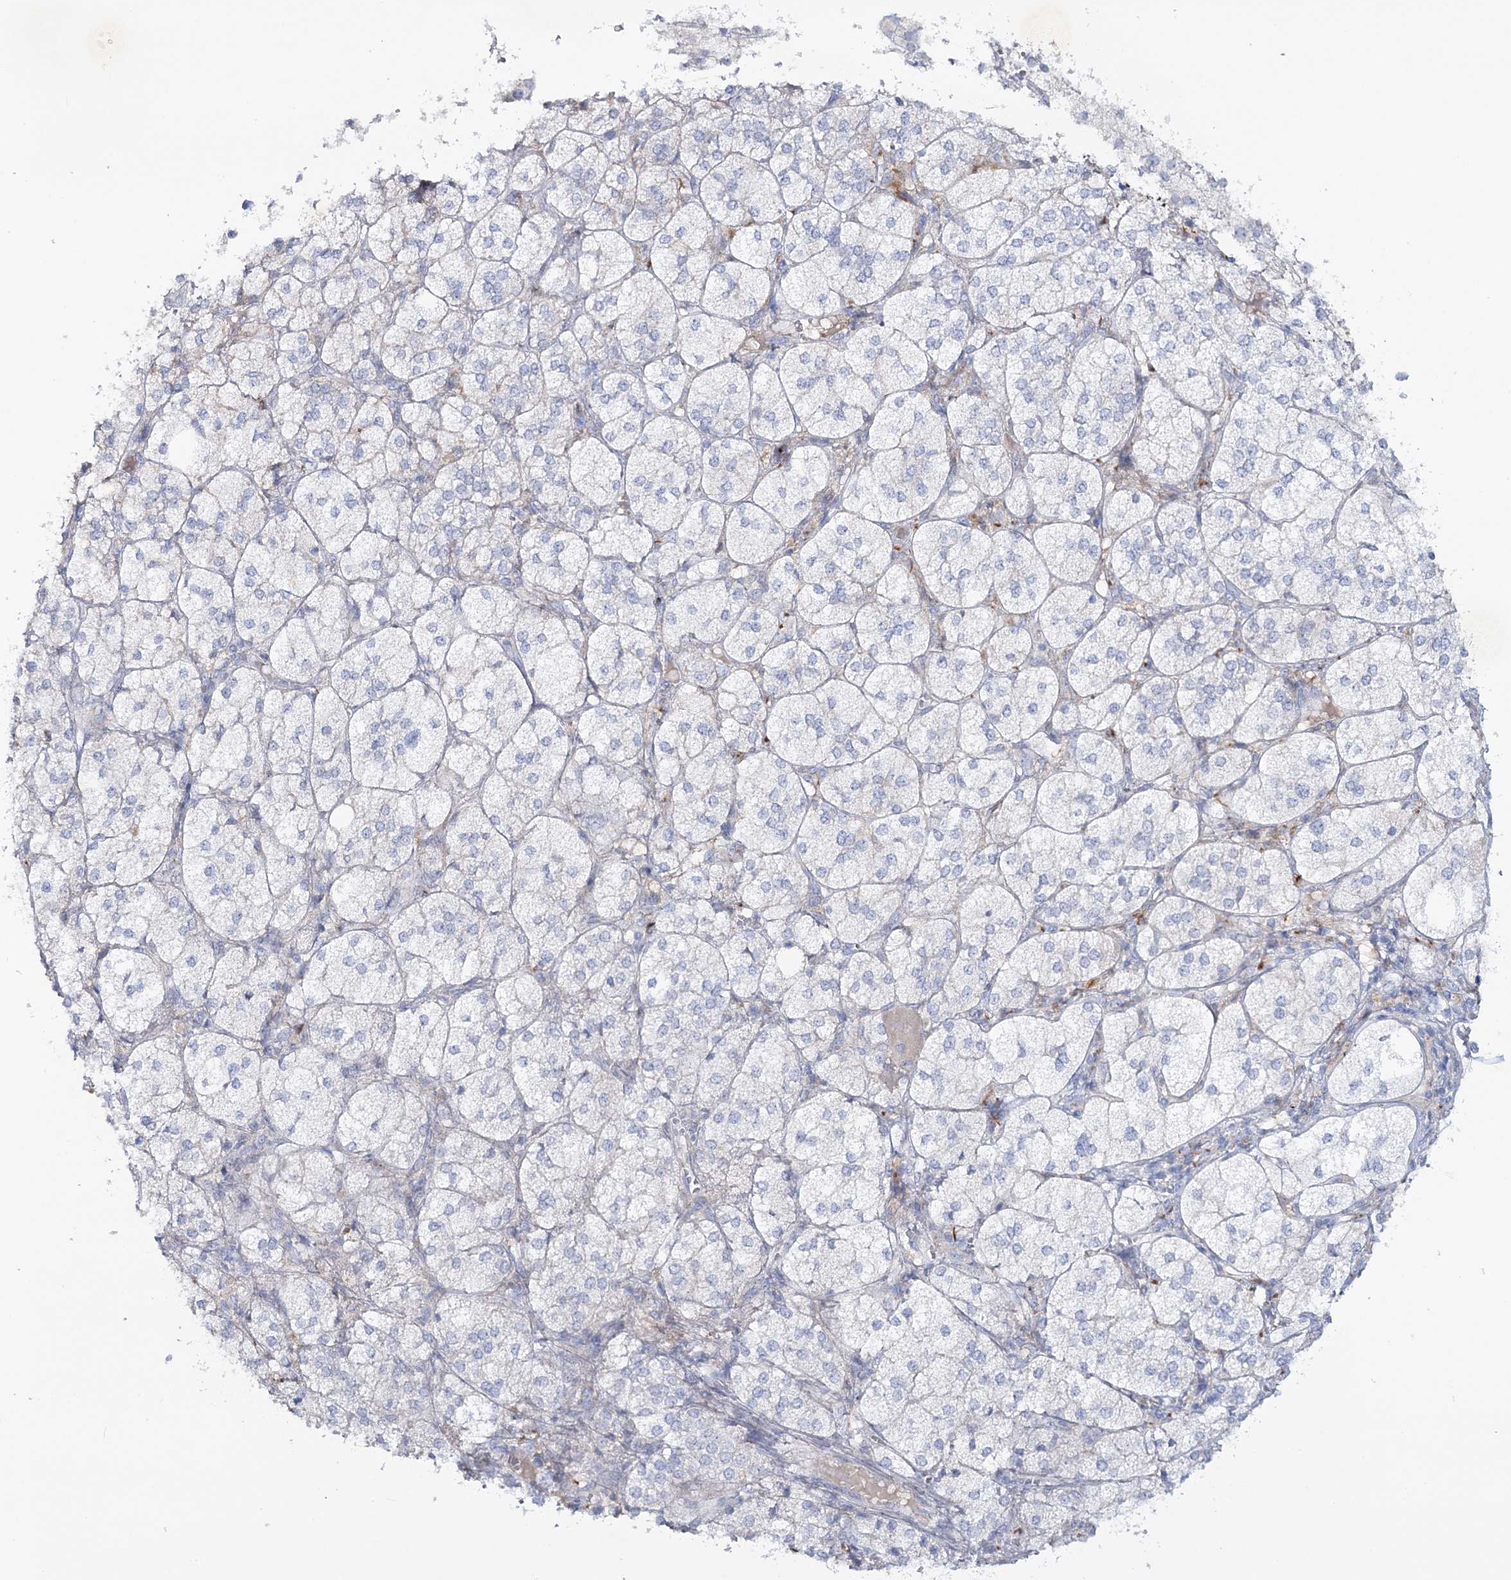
{"staining": {"intensity": "negative", "quantity": "none", "location": "none"}, "tissue": "adrenal gland", "cell_type": "Glandular cells", "image_type": "normal", "snomed": [{"axis": "morphology", "description": "Normal tissue, NOS"}, {"axis": "topography", "description": "Adrenal gland"}], "caption": "IHC micrograph of unremarkable adrenal gland stained for a protein (brown), which shows no staining in glandular cells. (Stains: DAB immunohistochemistry (IHC) with hematoxylin counter stain, Microscopy: brightfield microscopy at high magnification).", "gene": "WDSUB1", "patient": {"sex": "female", "age": 61}}